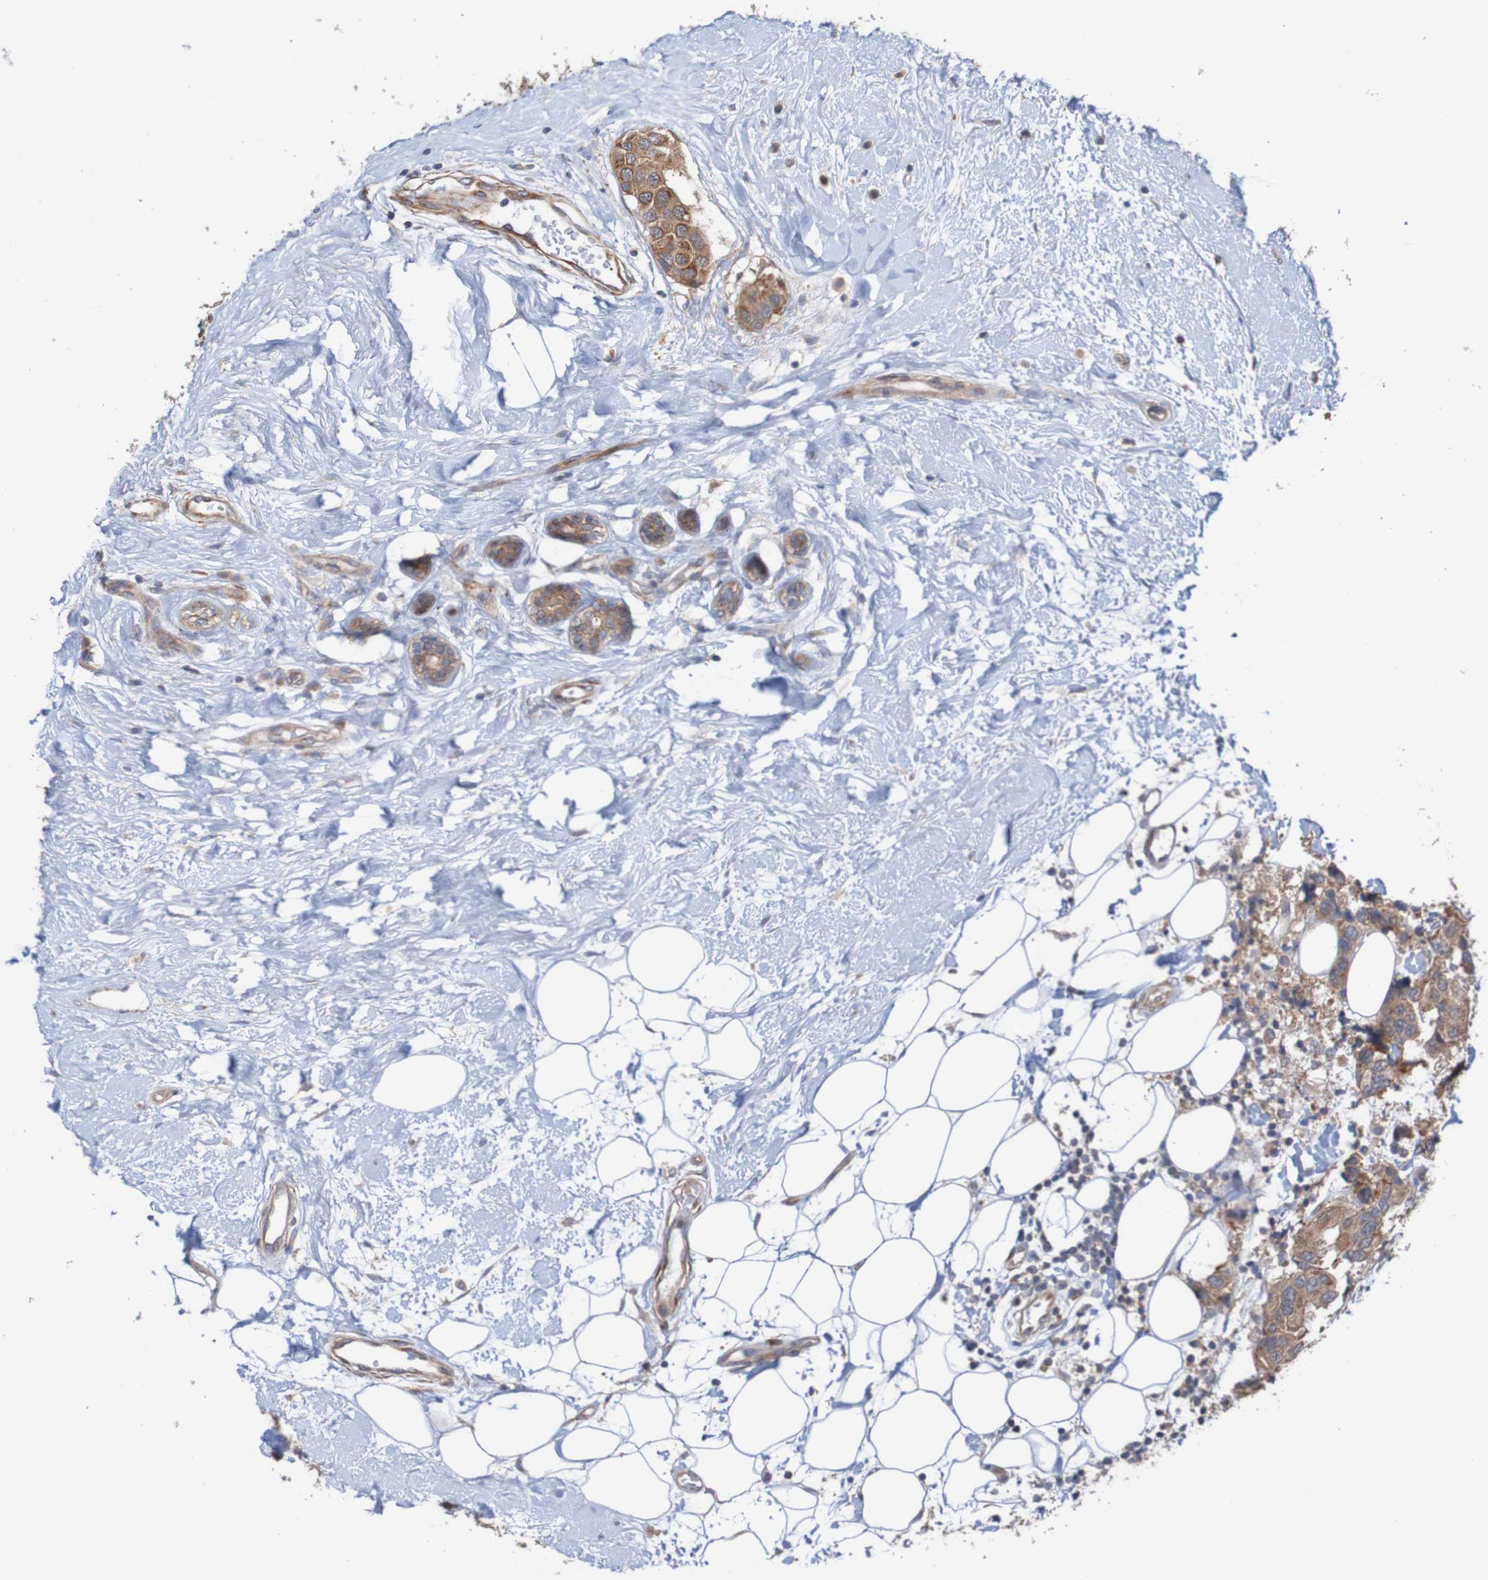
{"staining": {"intensity": "moderate", "quantity": ">75%", "location": "cytoplasmic/membranous"}, "tissue": "breast cancer", "cell_type": "Tumor cells", "image_type": "cancer", "snomed": [{"axis": "morphology", "description": "Normal tissue, NOS"}, {"axis": "morphology", "description": "Duct carcinoma"}, {"axis": "topography", "description": "Breast"}], "caption": "Immunohistochemical staining of breast cancer (intraductal carcinoma) shows medium levels of moderate cytoplasmic/membranous expression in approximately >75% of tumor cells.", "gene": "ST8SIA6", "patient": {"sex": "female", "age": 39}}